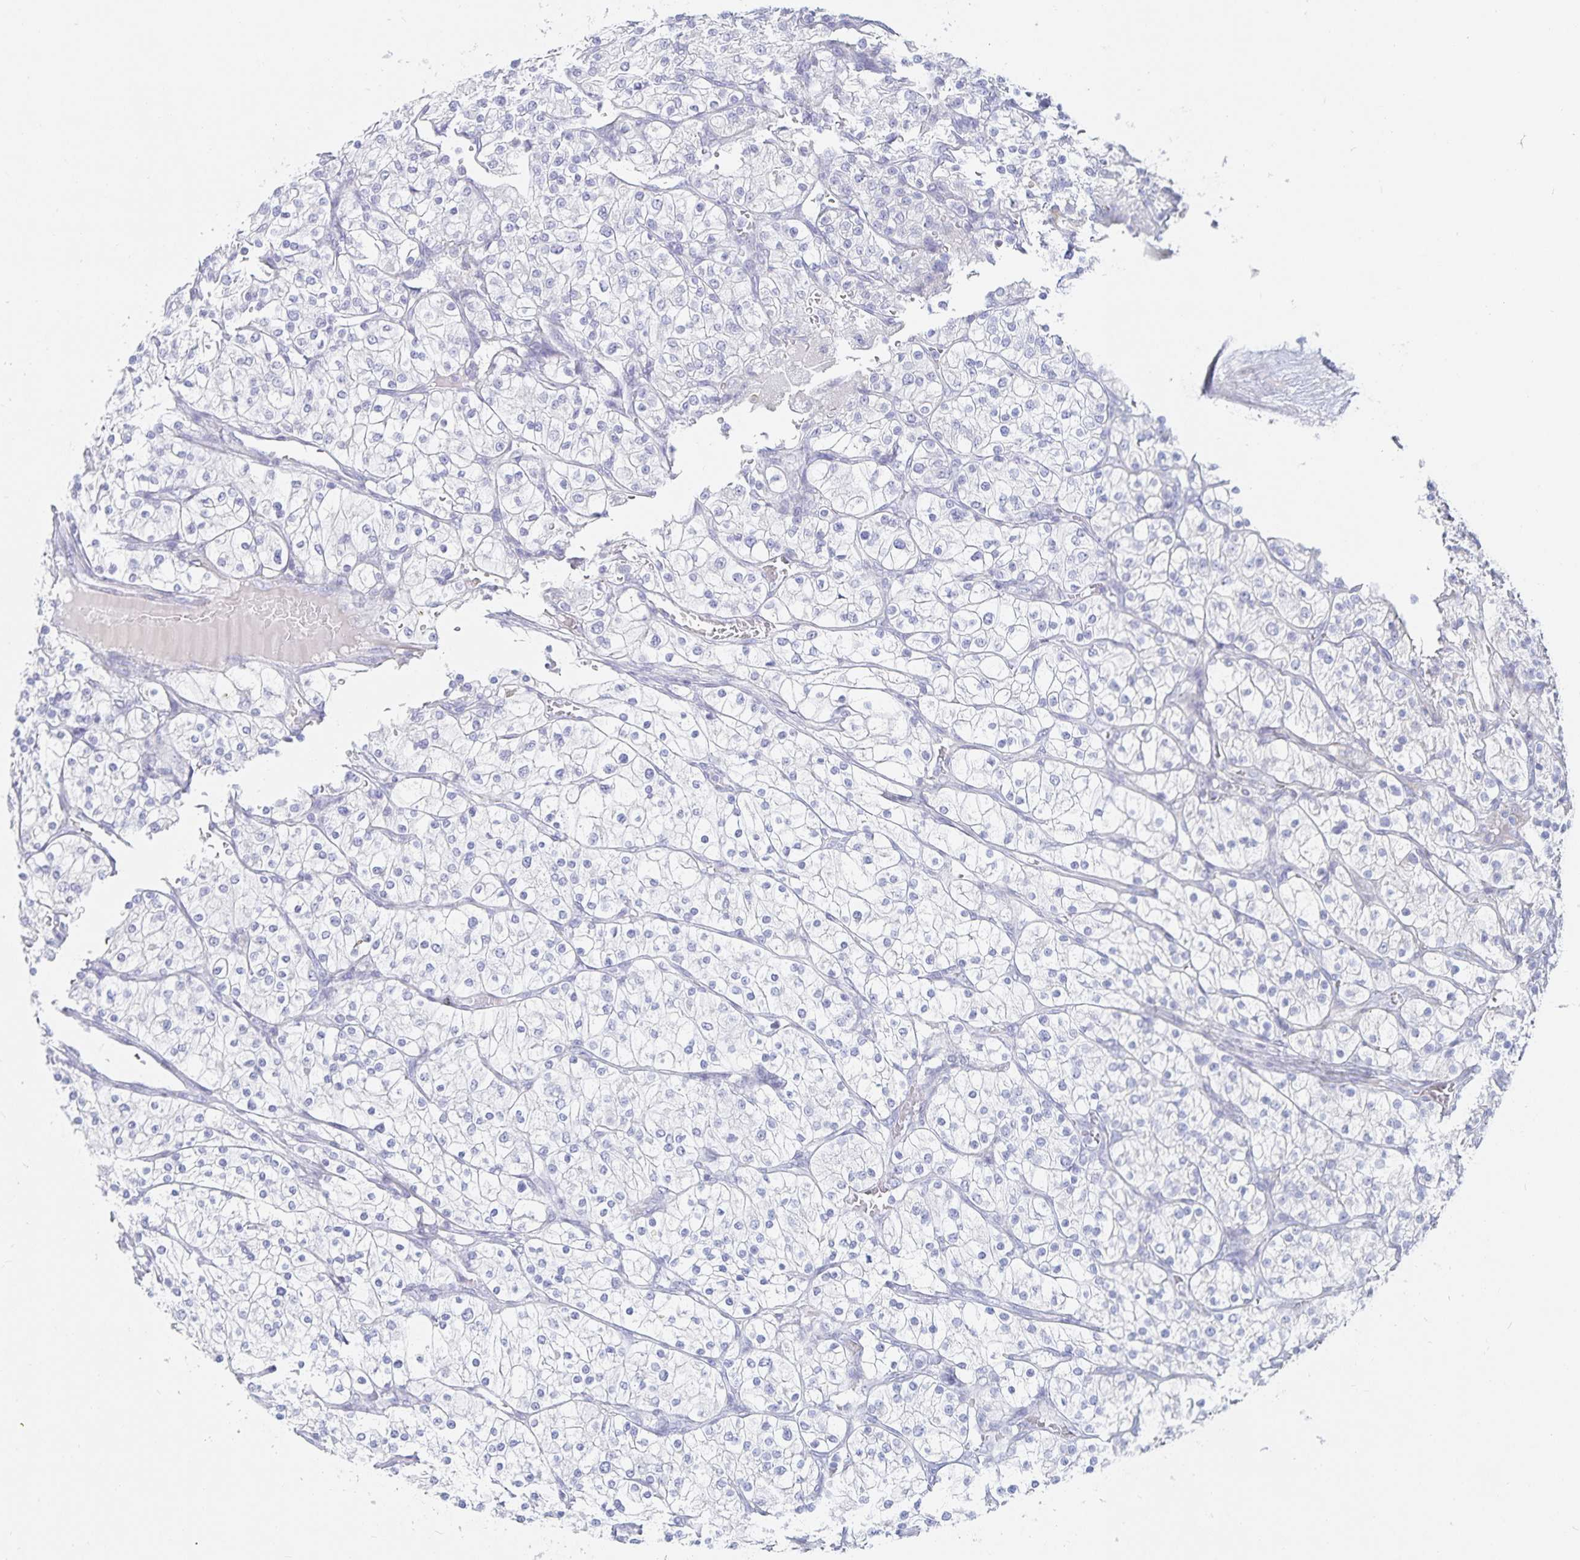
{"staining": {"intensity": "negative", "quantity": "none", "location": "none"}, "tissue": "renal cancer", "cell_type": "Tumor cells", "image_type": "cancer", "snomed": [{"axis": "morphology", "description": "Adenocarcinoma, NOS"}, {"axis": "topography", "description": "Kidney"}], "caption": "Renal cancer (adenocarcinoma) was stained to show a protein in brown. There is no significant staining in tumor cells.", "gene": "SFTPA1", "patient": {"sex": "male", "age": 80}}